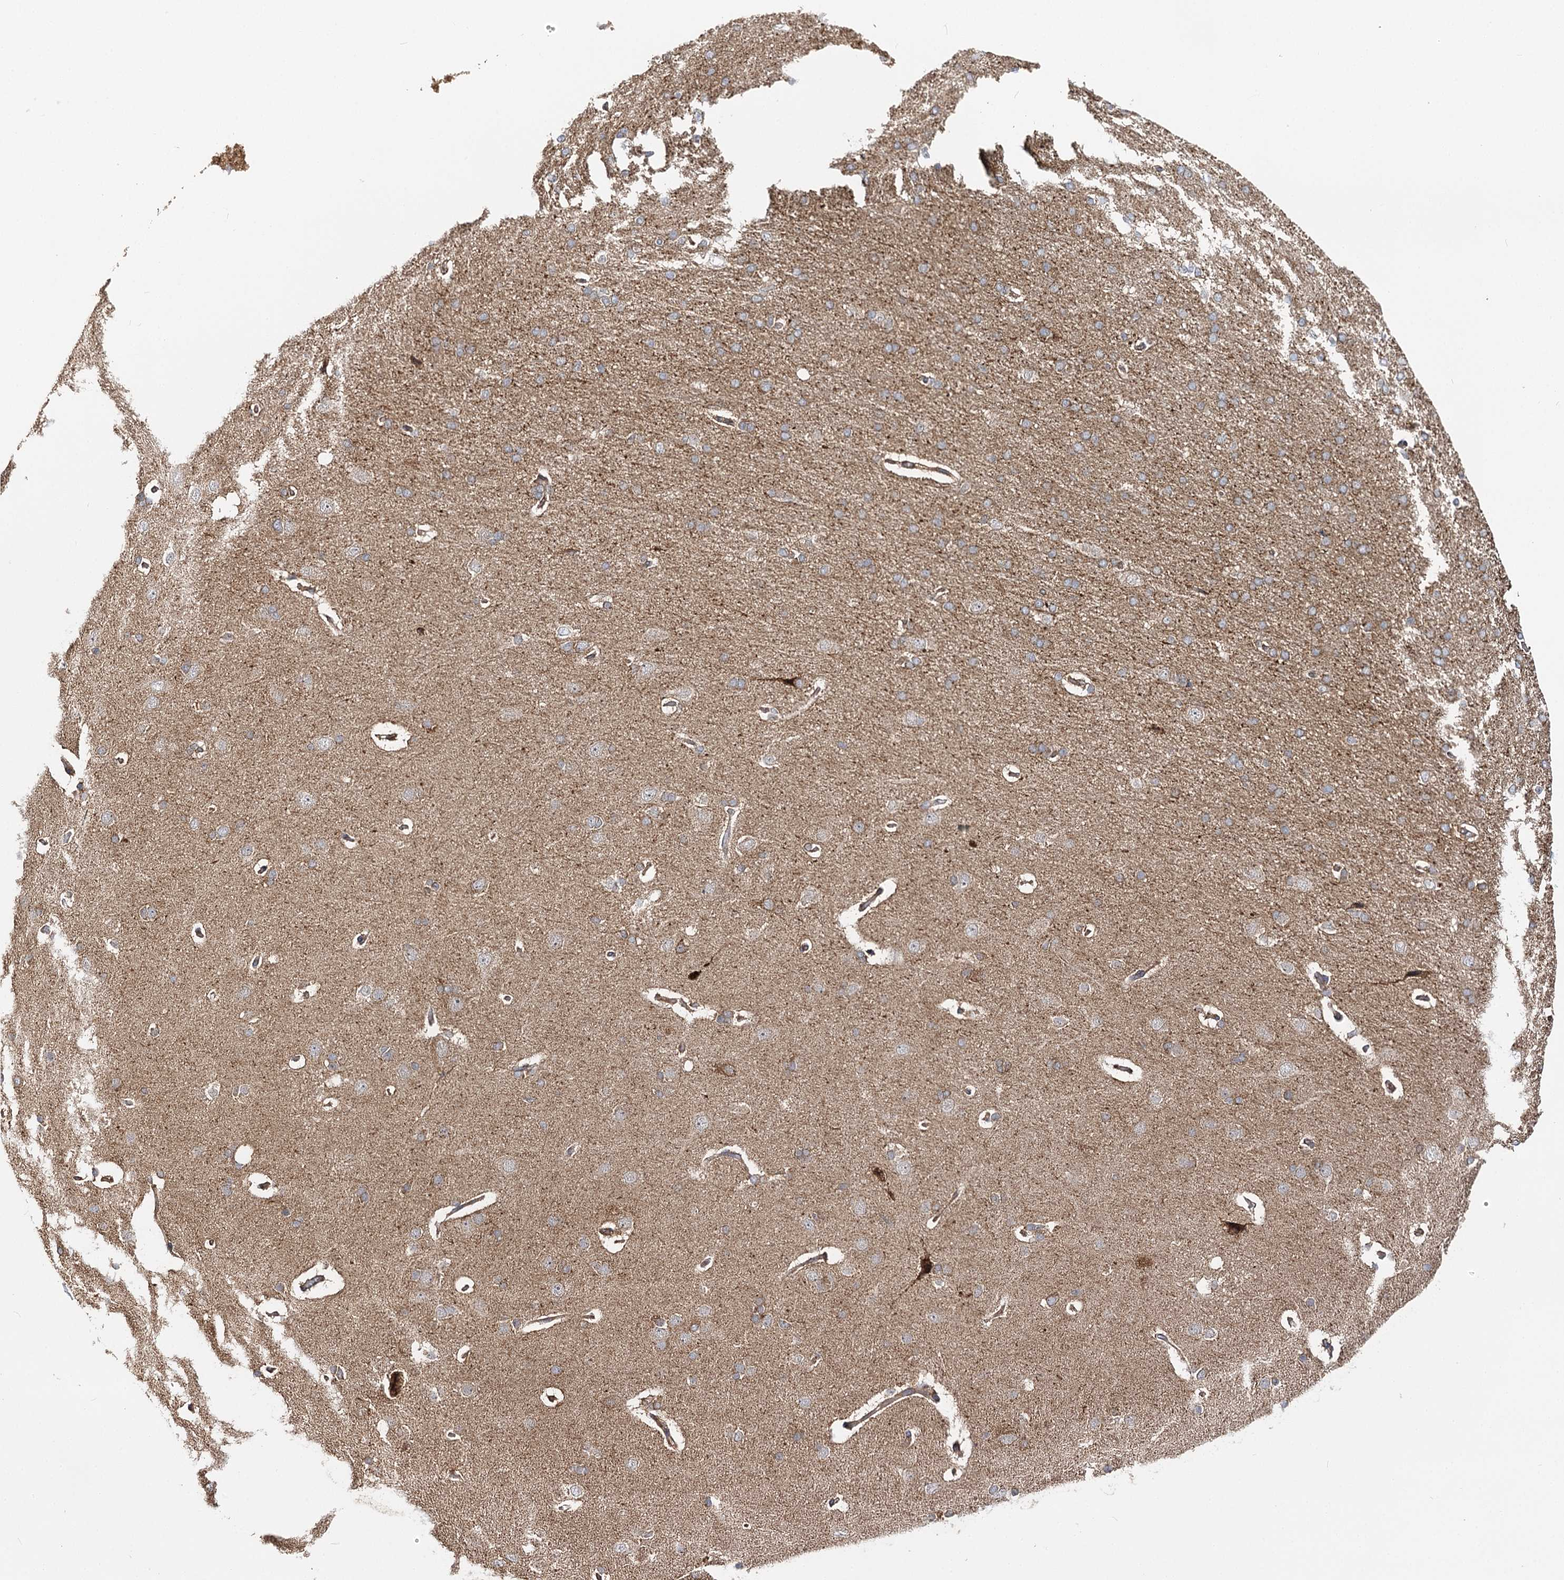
{"staining": {"intensity": "moderate", "quantity": "25%-75%", "location": "cytoplasmic/membranous"}, "tissue": "cerebral cortex", "cell_type": "Endothelial cells", "image_type": "normal", "snomed": [{"axis": "morphology", "description": "Normal tissue, NOS"}, {"axis": "topography", "description": "Cerebral cortex"}], "caption": "Cerebral cortex stained with DAB immunohistochemistry (IHC) exhibits medium levels of moderate cytoplasmic/membranous positivity in about 25%-75% of endothelial cells. (Brightfield microscopy of DAB IHC at high magnification).", "gene": "SEC24B", "patient": {"sex": "male", "age": 62}}